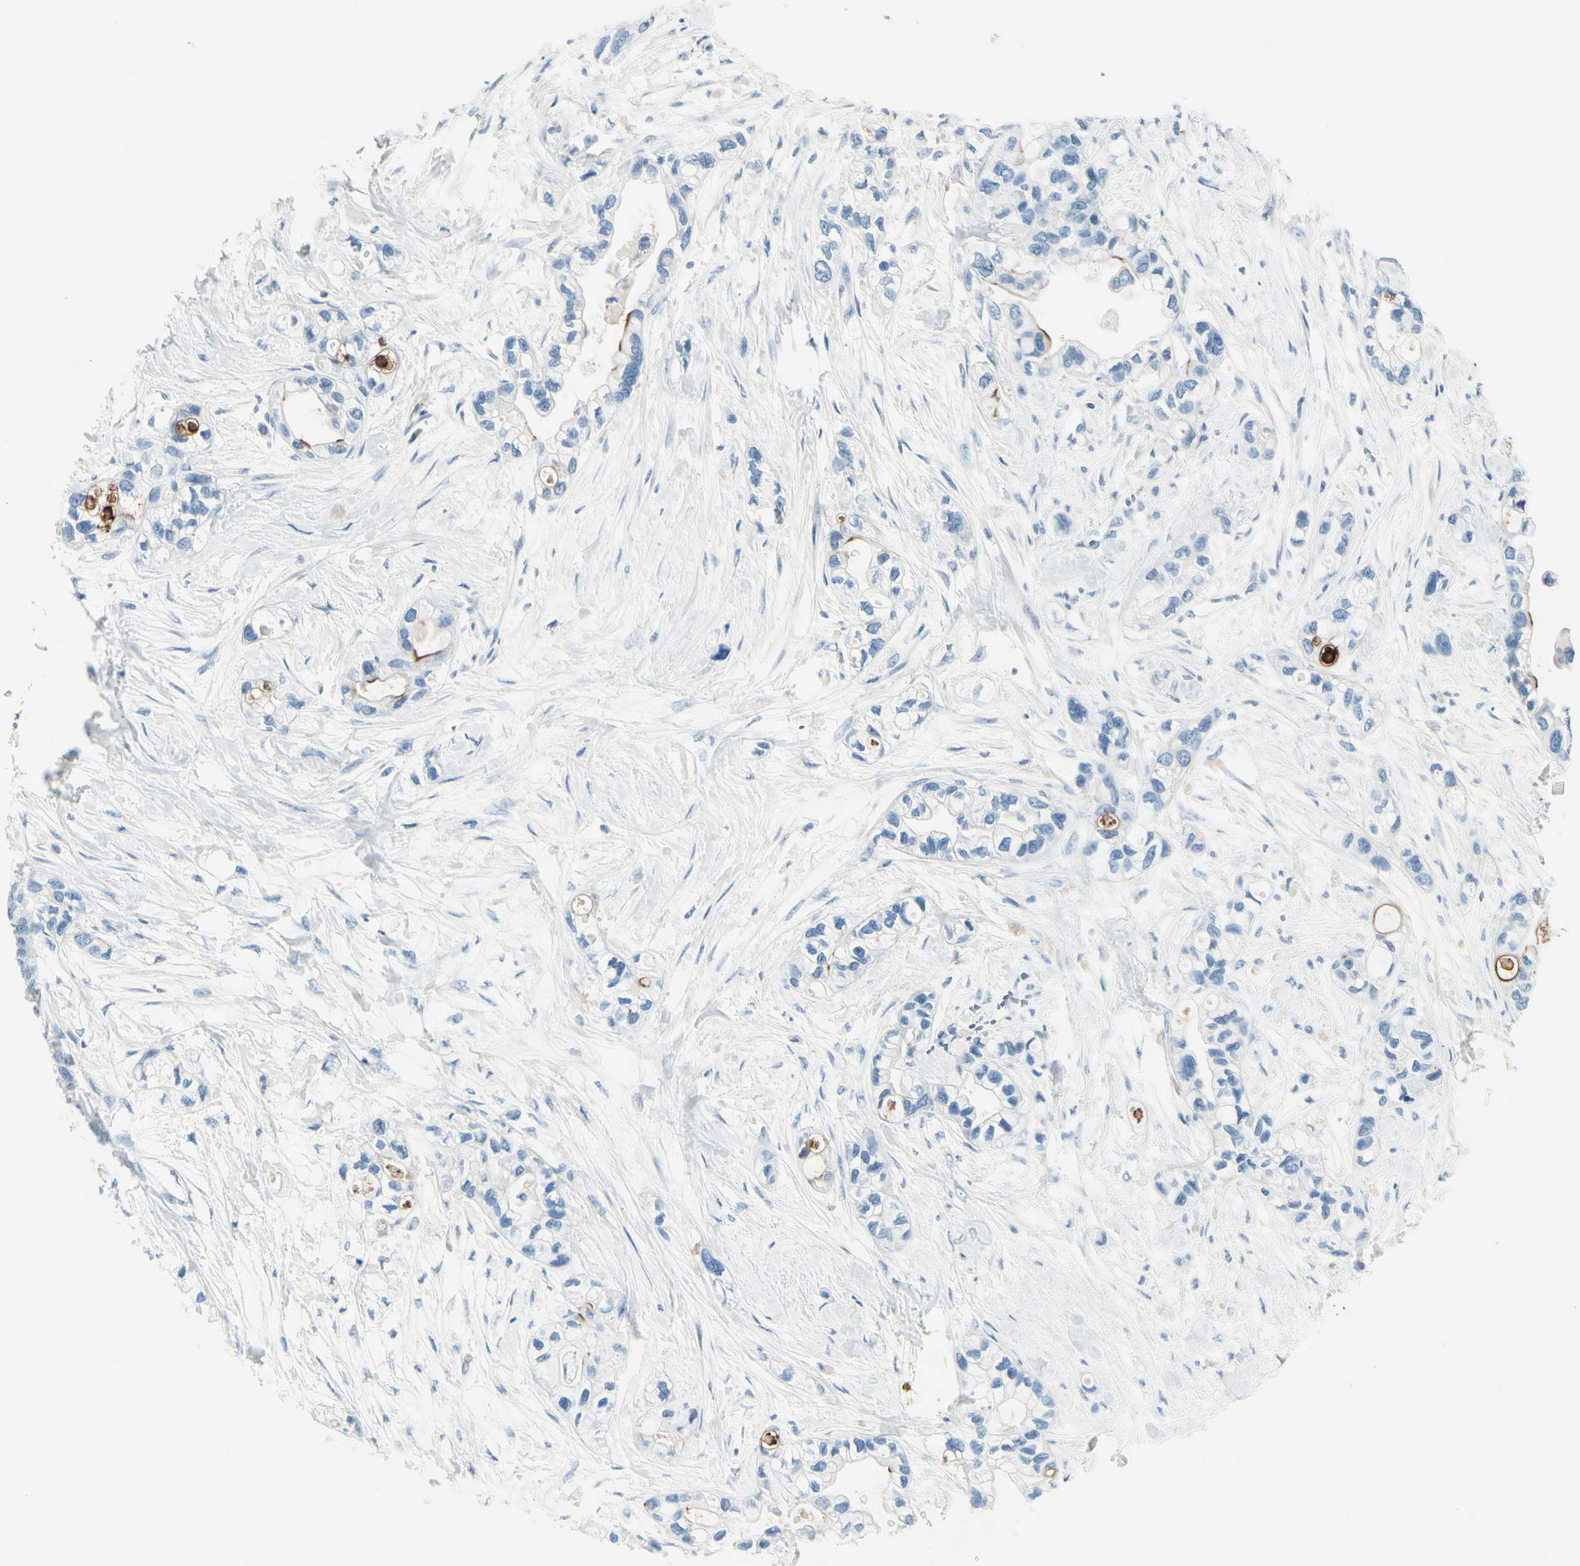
{"staining": {"intensity": "moderate", "quantity": "<25%", "location": "cytoplasmic/membranous"}, "tissue": "pancreatic cancer", "cell_type": "Tumor cells", "image_type": "cancer", "snomed": [{"axis": "morphology", "description": "Adenocarcinoma, NOS"}, {"axis": "topography", "description": "Pancreas"}], "caption": "High-power microscopy captured an immunohistochemistry (IHC) histopathology image of adenocarcinoma (pancreatic), revealing moderate cytoplasmic/membranous positivity in approximately <25% of tumor cells. The staining was performed using DAB to visualize the protein expression in brown, while the nuclei were stained in blue with hematoxylin (Magnification: 20x).", "gene": "PEBP1", "patient": {"sex": "female", "age": 77}}